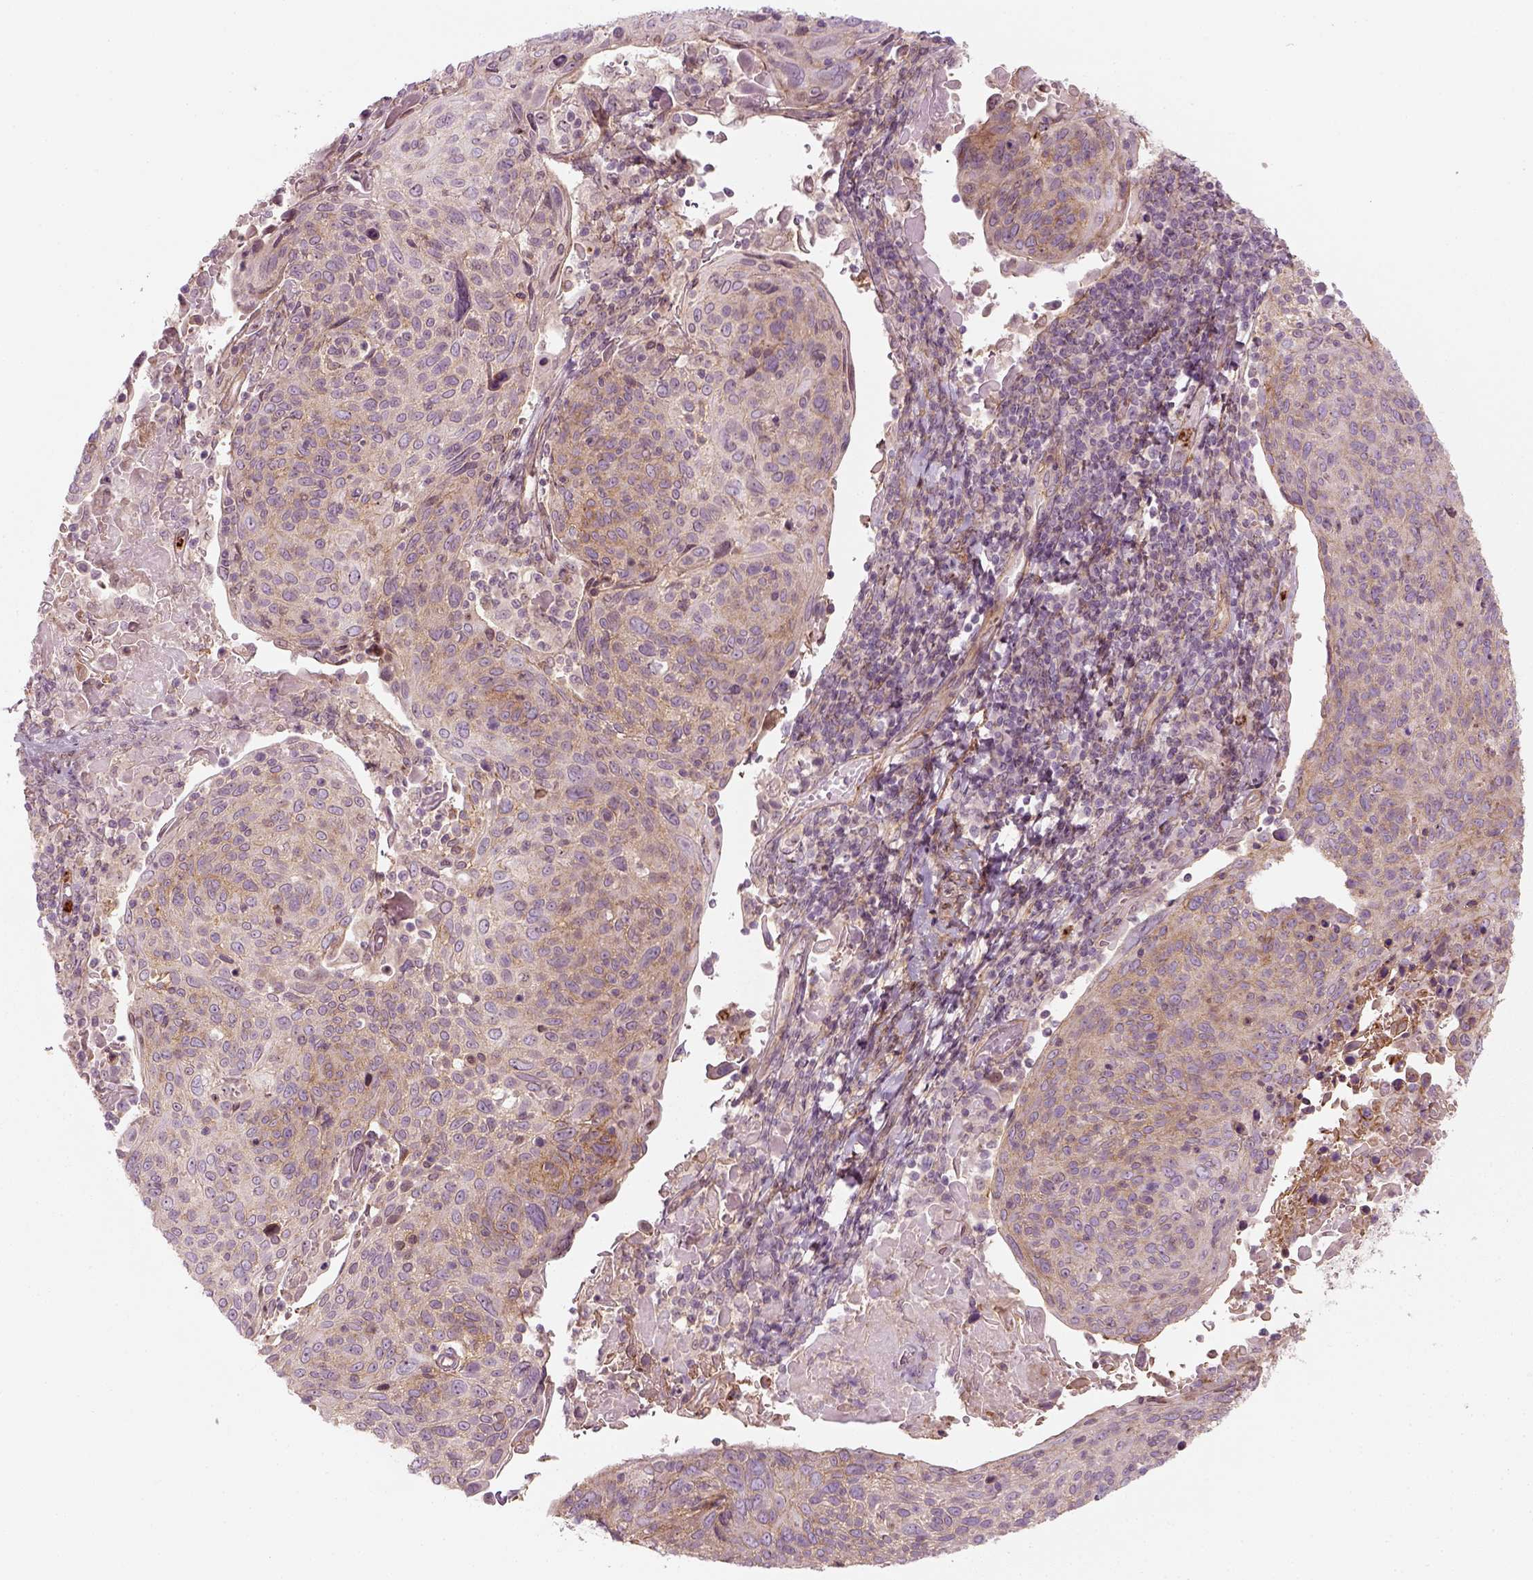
{"staining": {"intensity": "moderate", "quantity": "<25%", "location": "cytoplasmic/membranous"}, "tissue": "cervical cancer", "cell_type": "Tumor cells", "image_type": "cancer", "snomed": [{"axis": "morphology", "description": "Squamous cell carcinoma, NOS"}, {"axis": "topography", "description": "Cervix"}], "caption": "Protein analysis of cervical cancer tissue exhibits moderate cytoplasmic/membranous staining in approximately <25% of tumor cells.", "gene": "NPTN", "patient": {"sex": "female", "age": 61}}